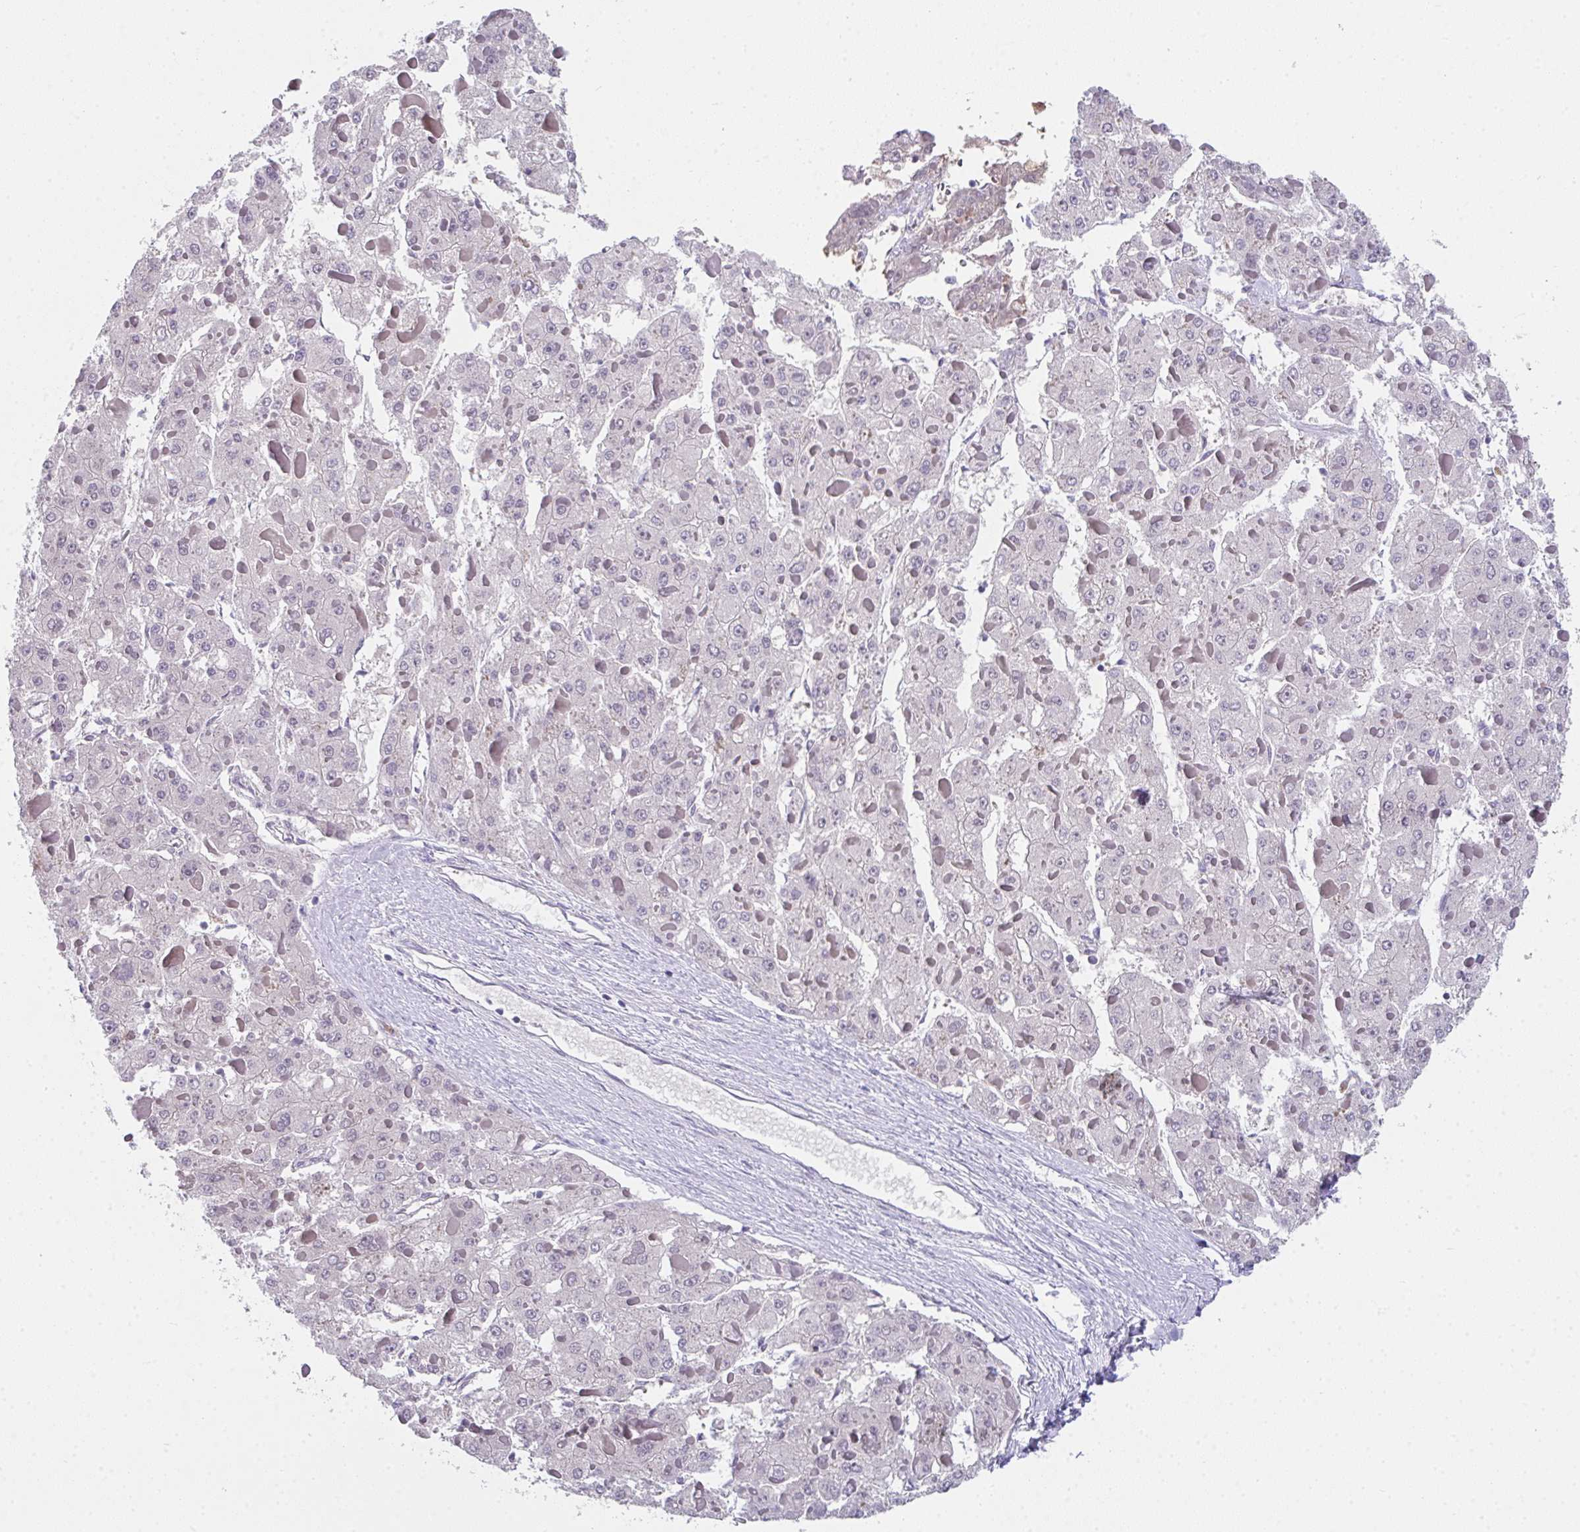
{"staining": {"intensity": "negative", "quantity": "none", "location": "none"}, "tissue": "liver cancer", "cell_type": "Tumor cells", "image_type": "cancer", "snomed": [{"axis": "morphology", "description": "Carcinoma, Hepatocellular, NOS"}, {"axis": "topography", "description": "Liver"}], "caption": "High magnification brightfield microscopy of liver hepatocellular carcinoma stained with DAB (brown) and counterstained with hematoxylin (blue): tumor cells show no significant expression.", "gene": "GLTPD2", "patient": {"sex": "female", "age": 73}}